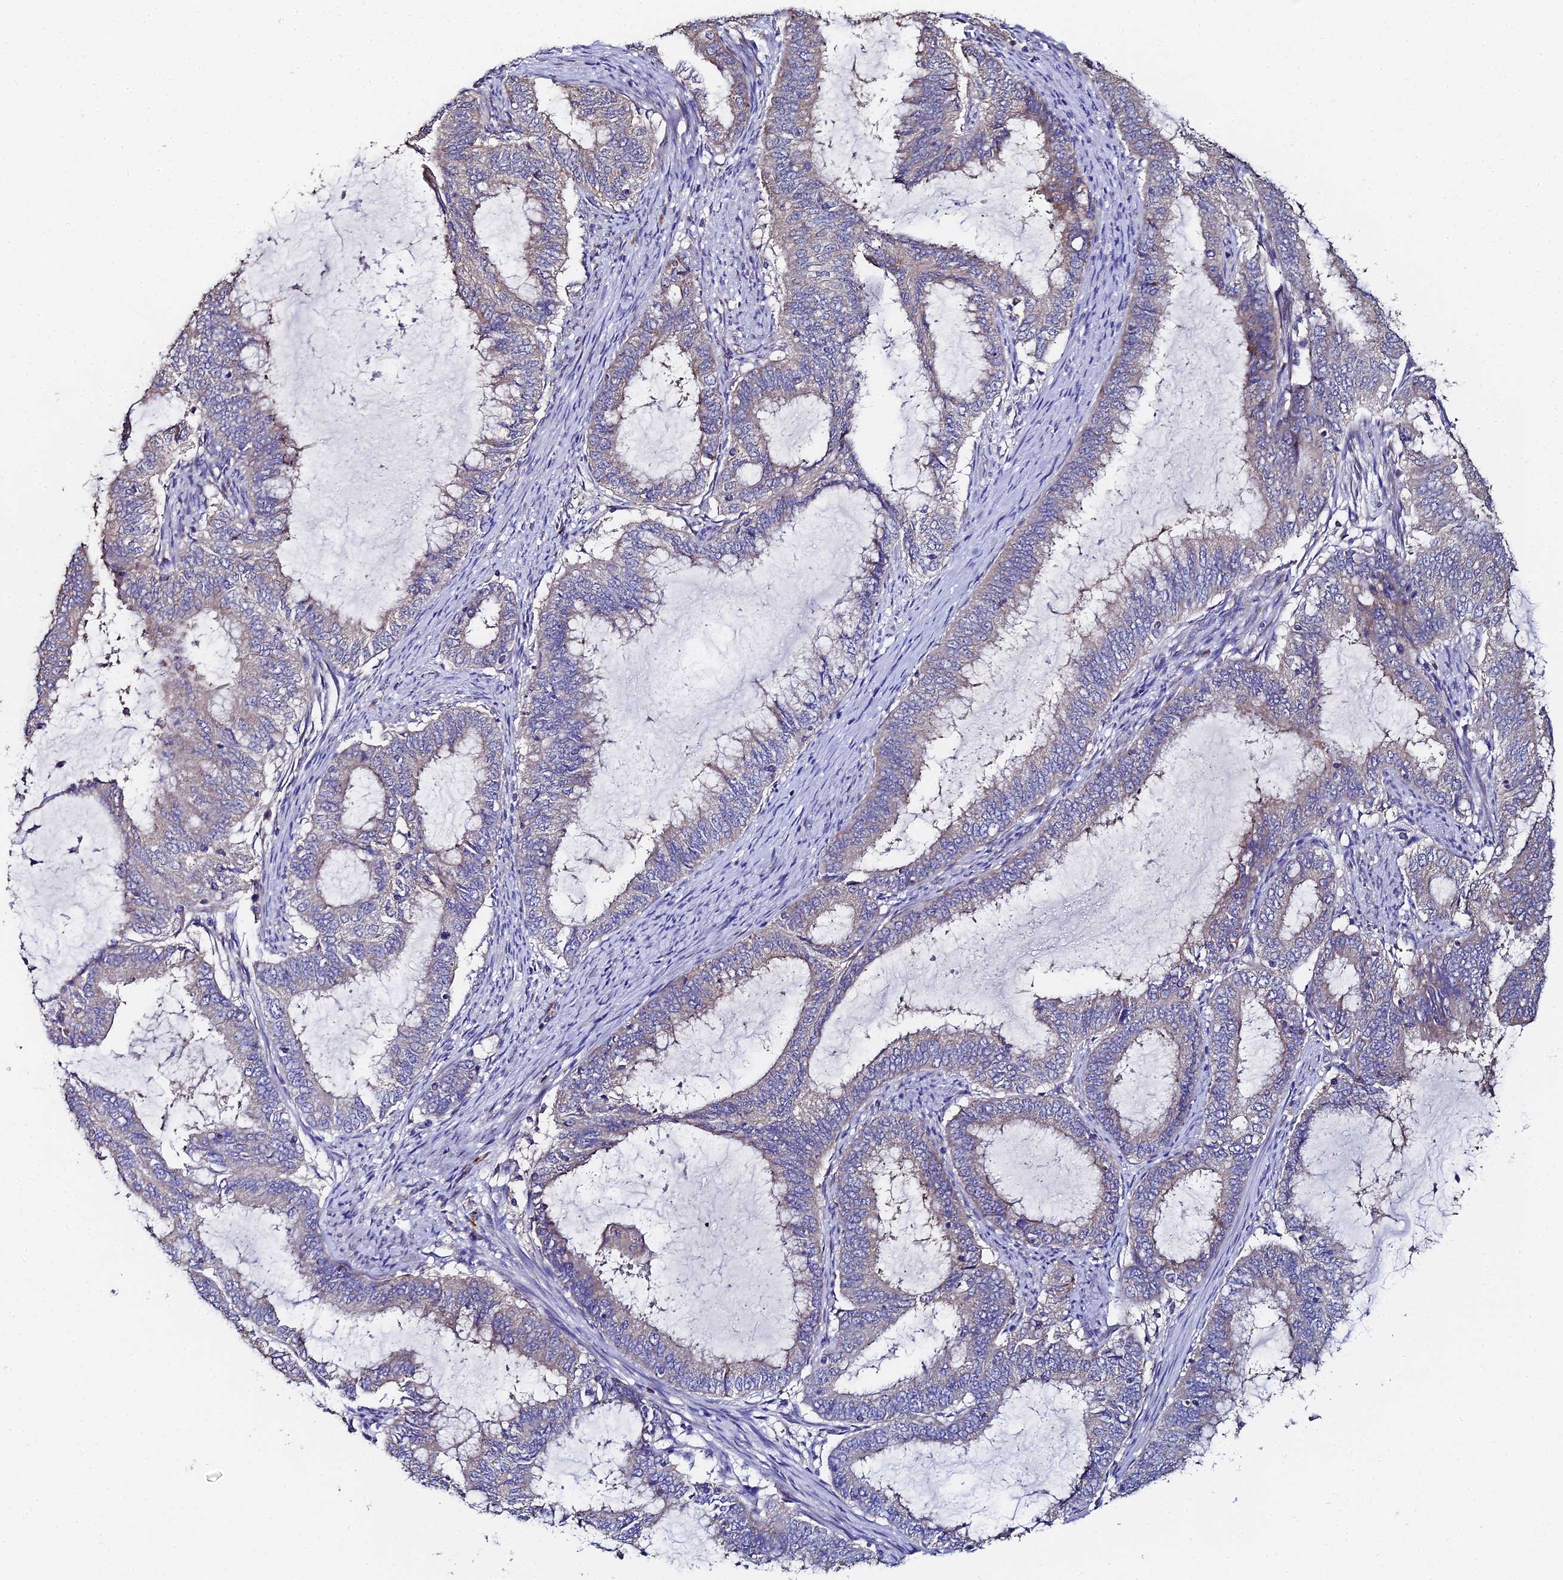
{"staining": {"intensity": "weak", "quantity": "<25%", "location": "cytoplasmic/membranous"}, "tissue": "endometrial cancer", "cell_type": "Tumor cells", "image_type": "cancer", "snomed": [{"axis": "morphology", "description": "Adenocarcinoma, NOS"}, {"axis": "topography", "description": "Endometrium"}], "caption": "An IHC photomicrograph of endometrial adenocarcinoma is shown. There is no staining in tumor cells of endometrial adenocarcinoma.", "gene": "UBE2L3", "patient": {"sex": "female", "age": 51}}